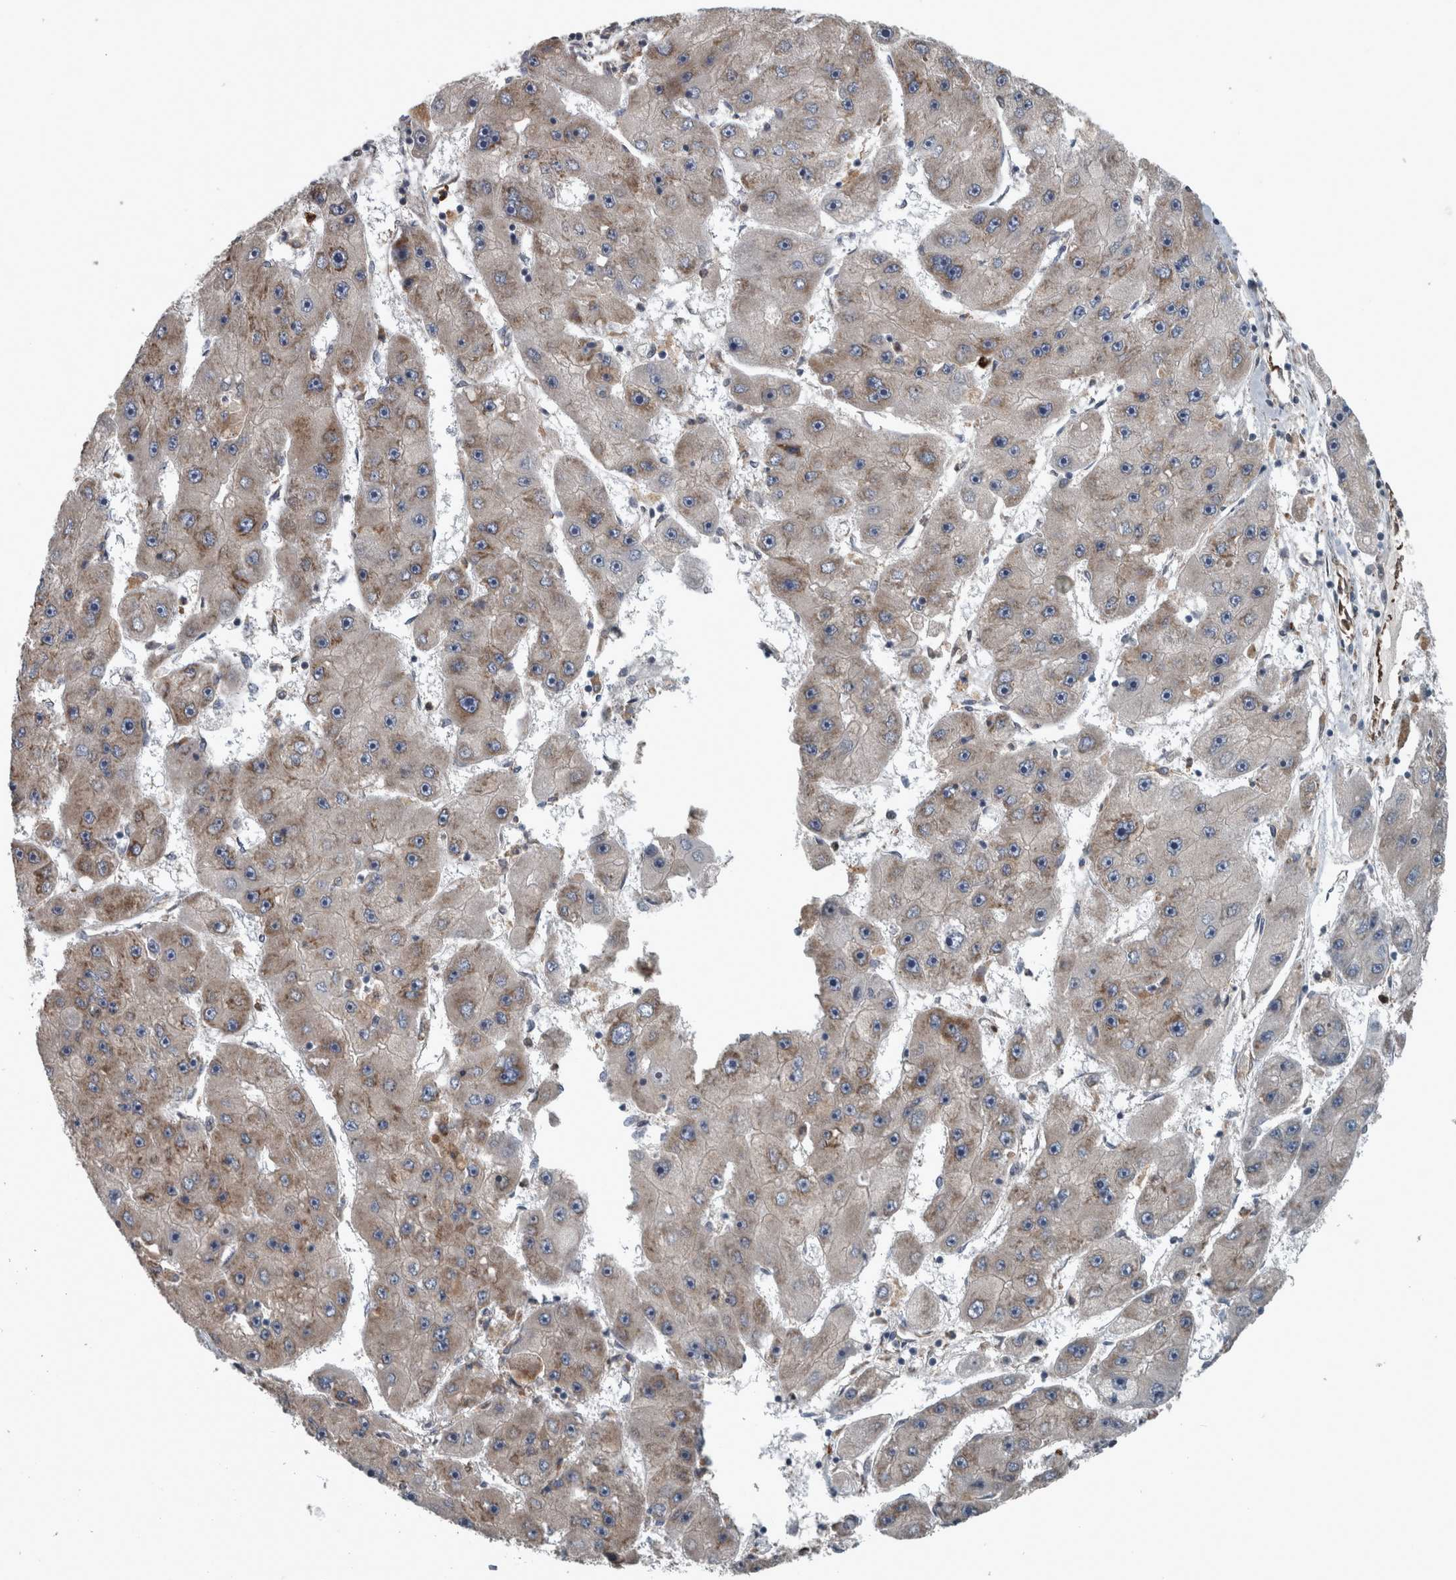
{"staining": {"intensity": "weak", "quantity": "25%-75%", "location": "cytoplasmic/membranous"}, "tissue": "liver cancer", "cell_type": "Tumor cells", "image_type": "cancer", "snomed": [{"axis": "morphology", "description": "Carcinoma, Hepatocellular, NOS"}, {"axis": "topography", "description": "Liver"}], "caption": "Liver cancer (hepatocellular carcinoma) stained with IHC reveals weak cytoplasmic/membranous positivity in approximately 25%-75% of tumor cells. The staining was performed using DAB (3,3'-diaminobenzidine), with brown indicating positive protein expression. Nuclei are stained blue with hematoxylin.", "gene": "EXOC8", "patient": {"sex": "female", "age": 61}}